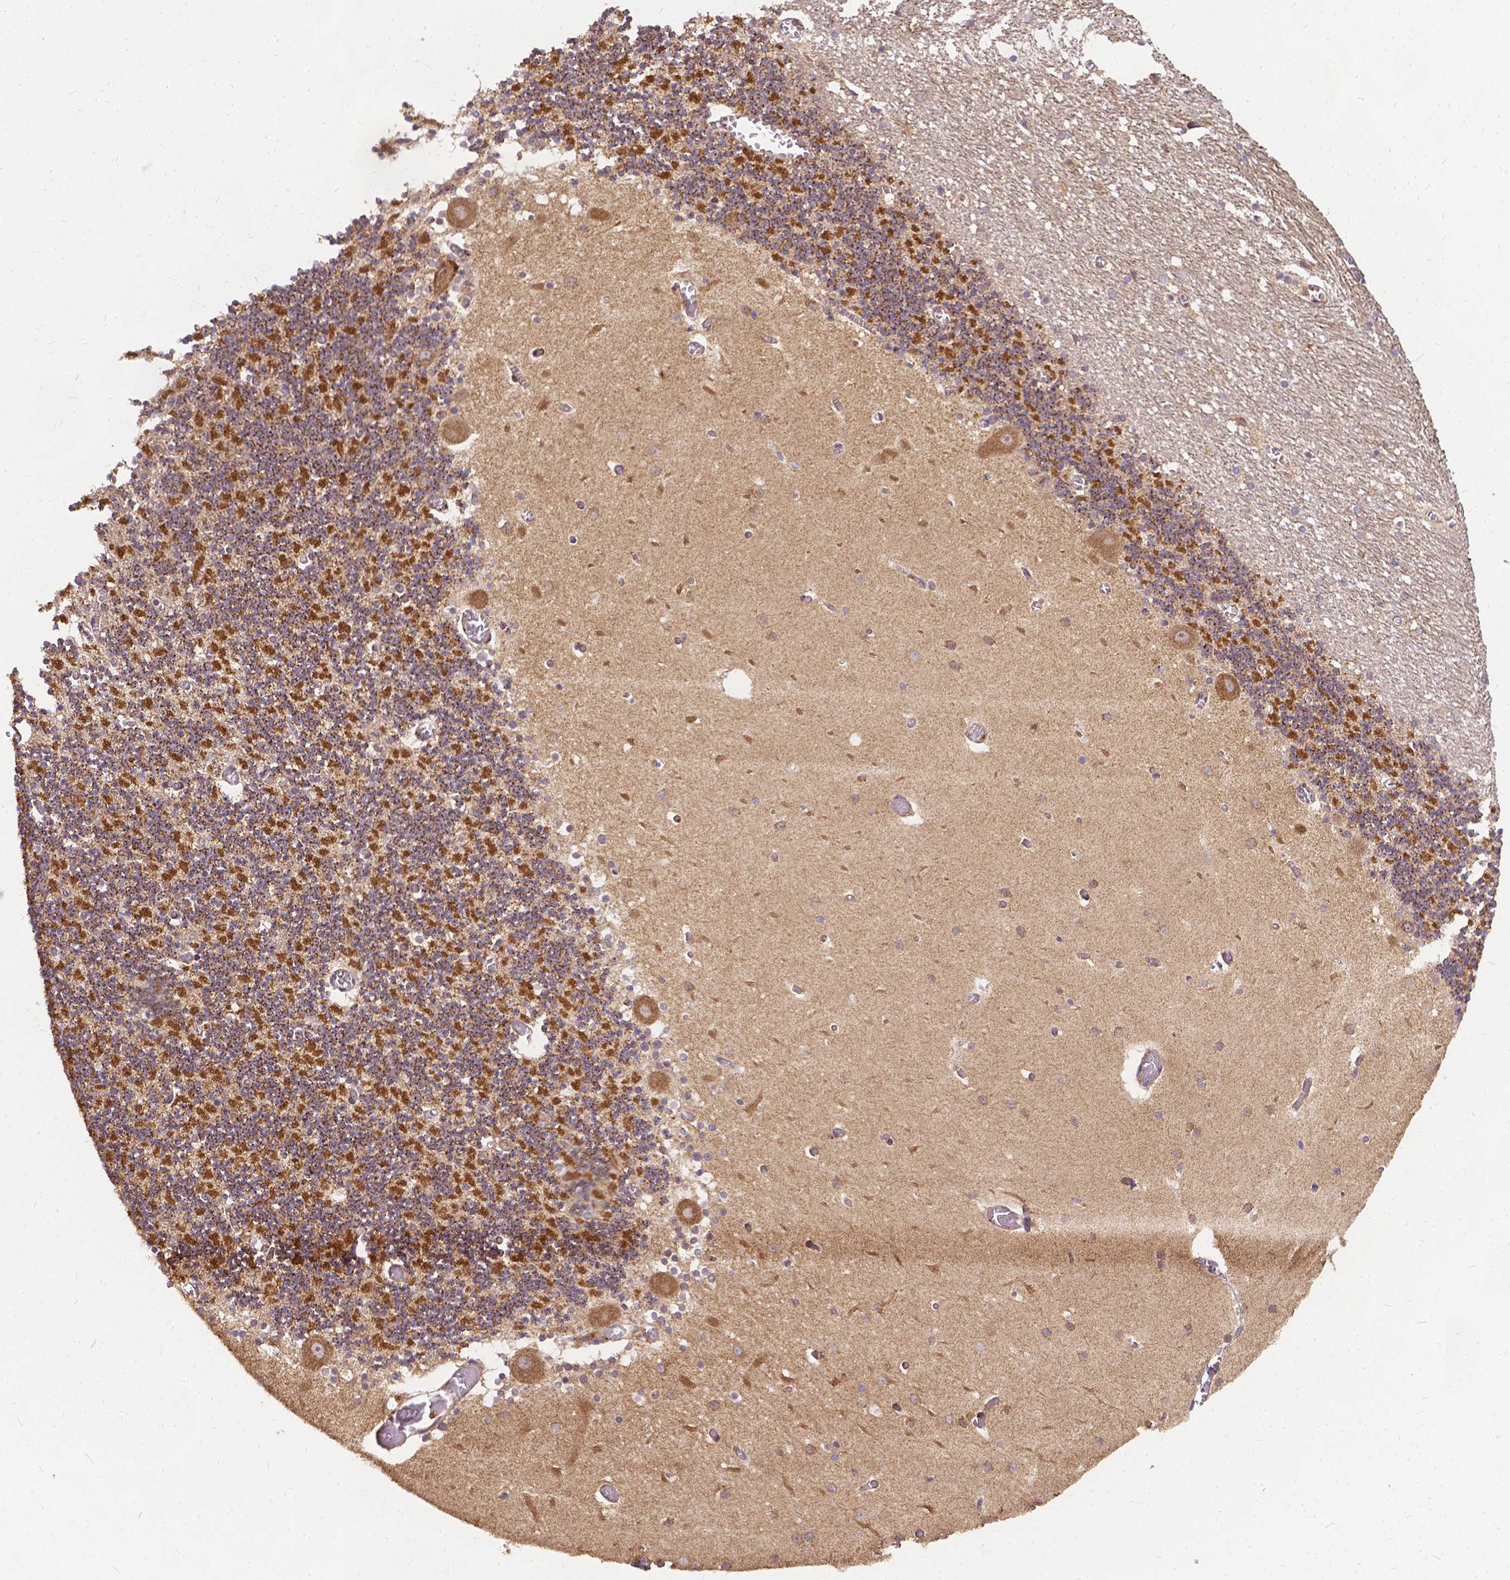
{"staining": {"intensity": "strong", "quantity": "25%-75%", "location": "cytoplasmic/membranous"}, "tissue": "cerebellum", "cell_type": "Cells in granular layer", "image_type": "normal", "snomed": [{"axis": "morphology", "description": "Normal tissue, NOS"}, {"axis": "topography", "description": "Cerebellum"}], "caption": "A micrograph of cerebellum stained for a protein exhibits strong cytoplasmic/membranous brown staining in cells in granular layer. The protein is shown in brown color, while the nuclei are stained blue.", "gene": "DENND6A", "patient": {"sex": "female", "age": 28}}